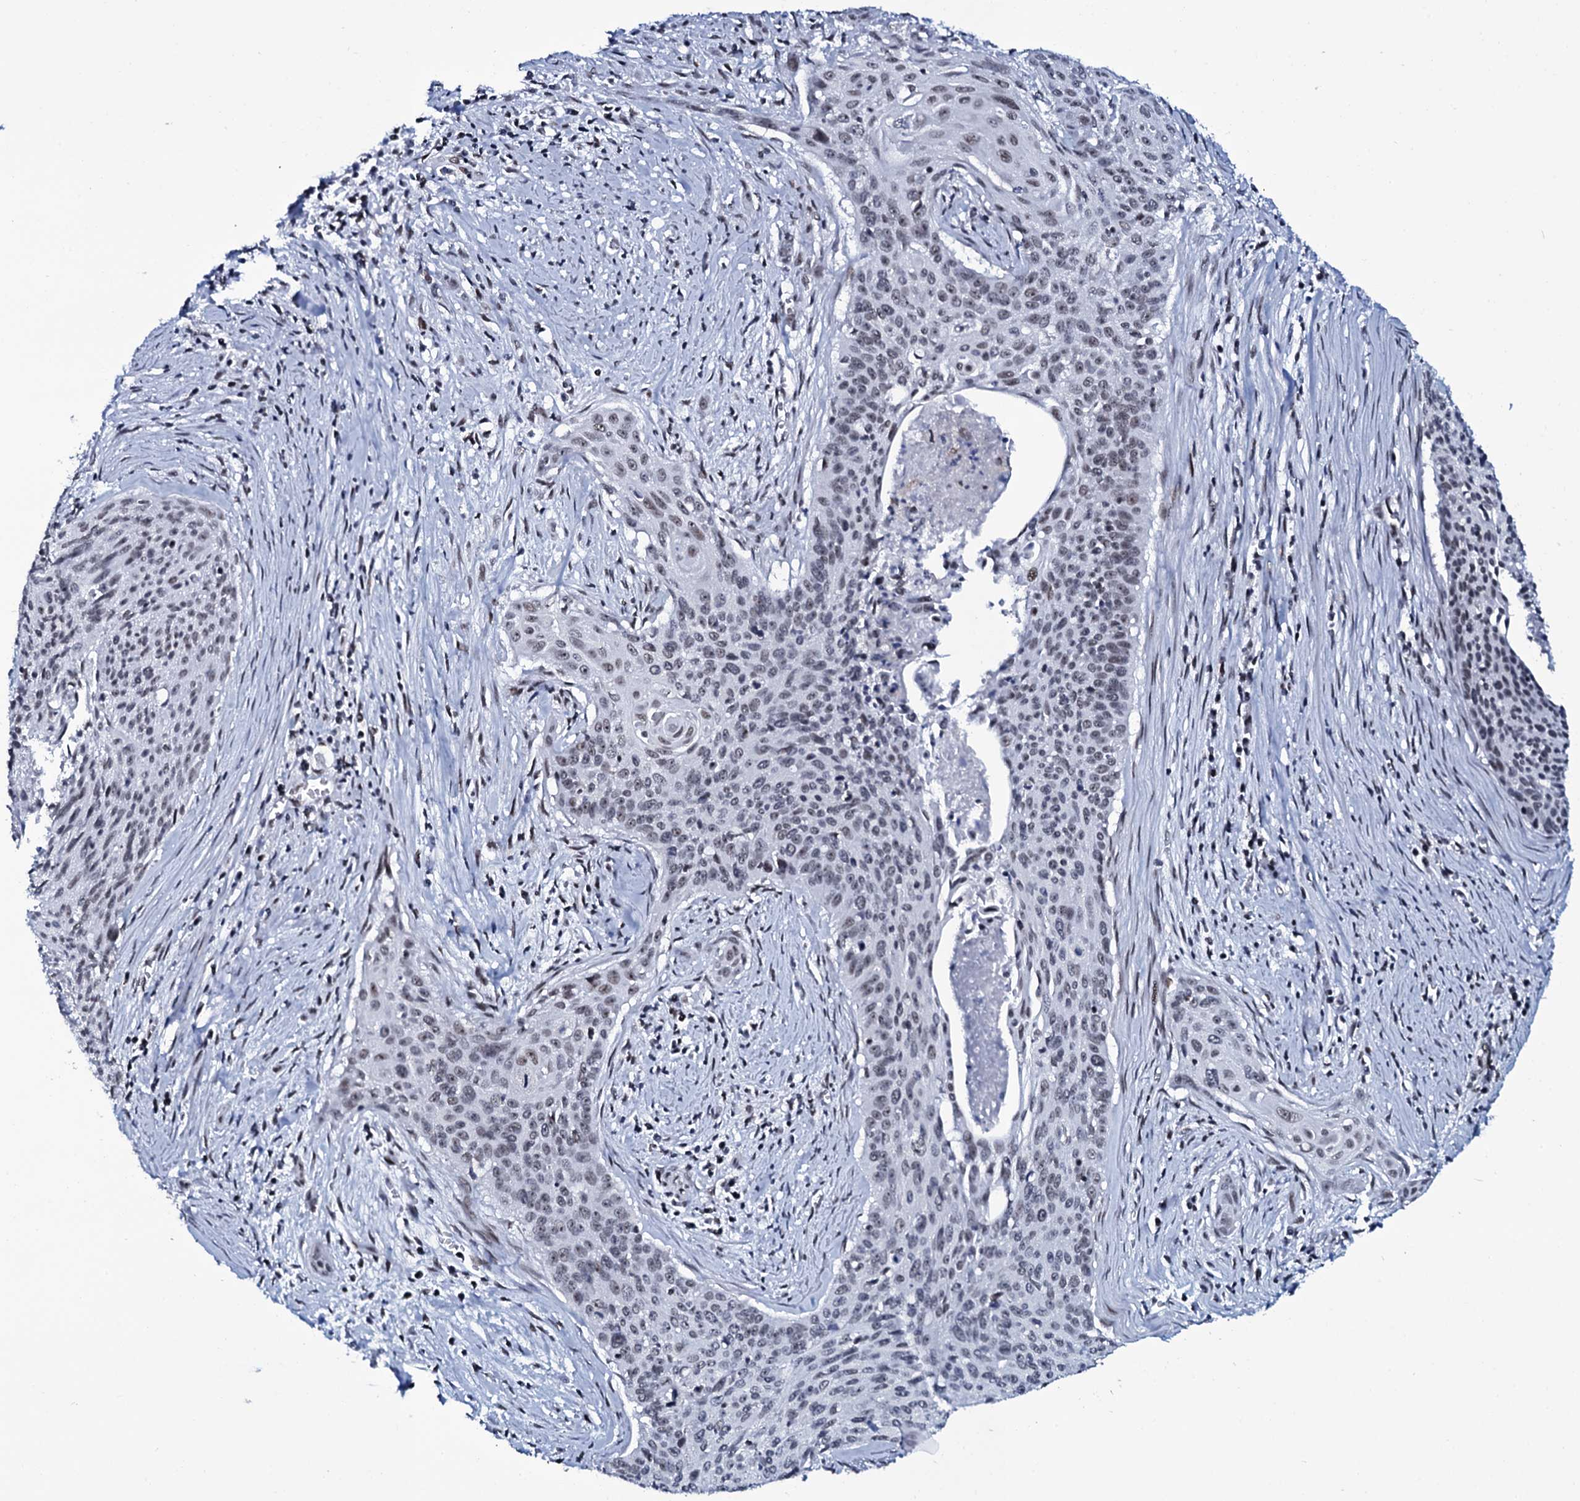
{"staining": {"intensity": "weak", "quantity": "<25%", "location": "nuclear"}, "tissue": "cervical cancer", "cell_type": "Tumor cells", "image_type": "cancer", "snomed": [{"axis": "morphology", "description": "Squamous cell carcinoma, NOS"}, {"axis": "topography", "description": "Cervix"}], "caption": "This histopathology image is of squamous cell carcinoma (cervical) stained with immunohistochemistry to label a protein in brown with the nuclei are counter-stained blue. There is no positivity in tumor cells.", "gene": "ZMIZ2", "patient": {"sex": "female", "age": 55}}